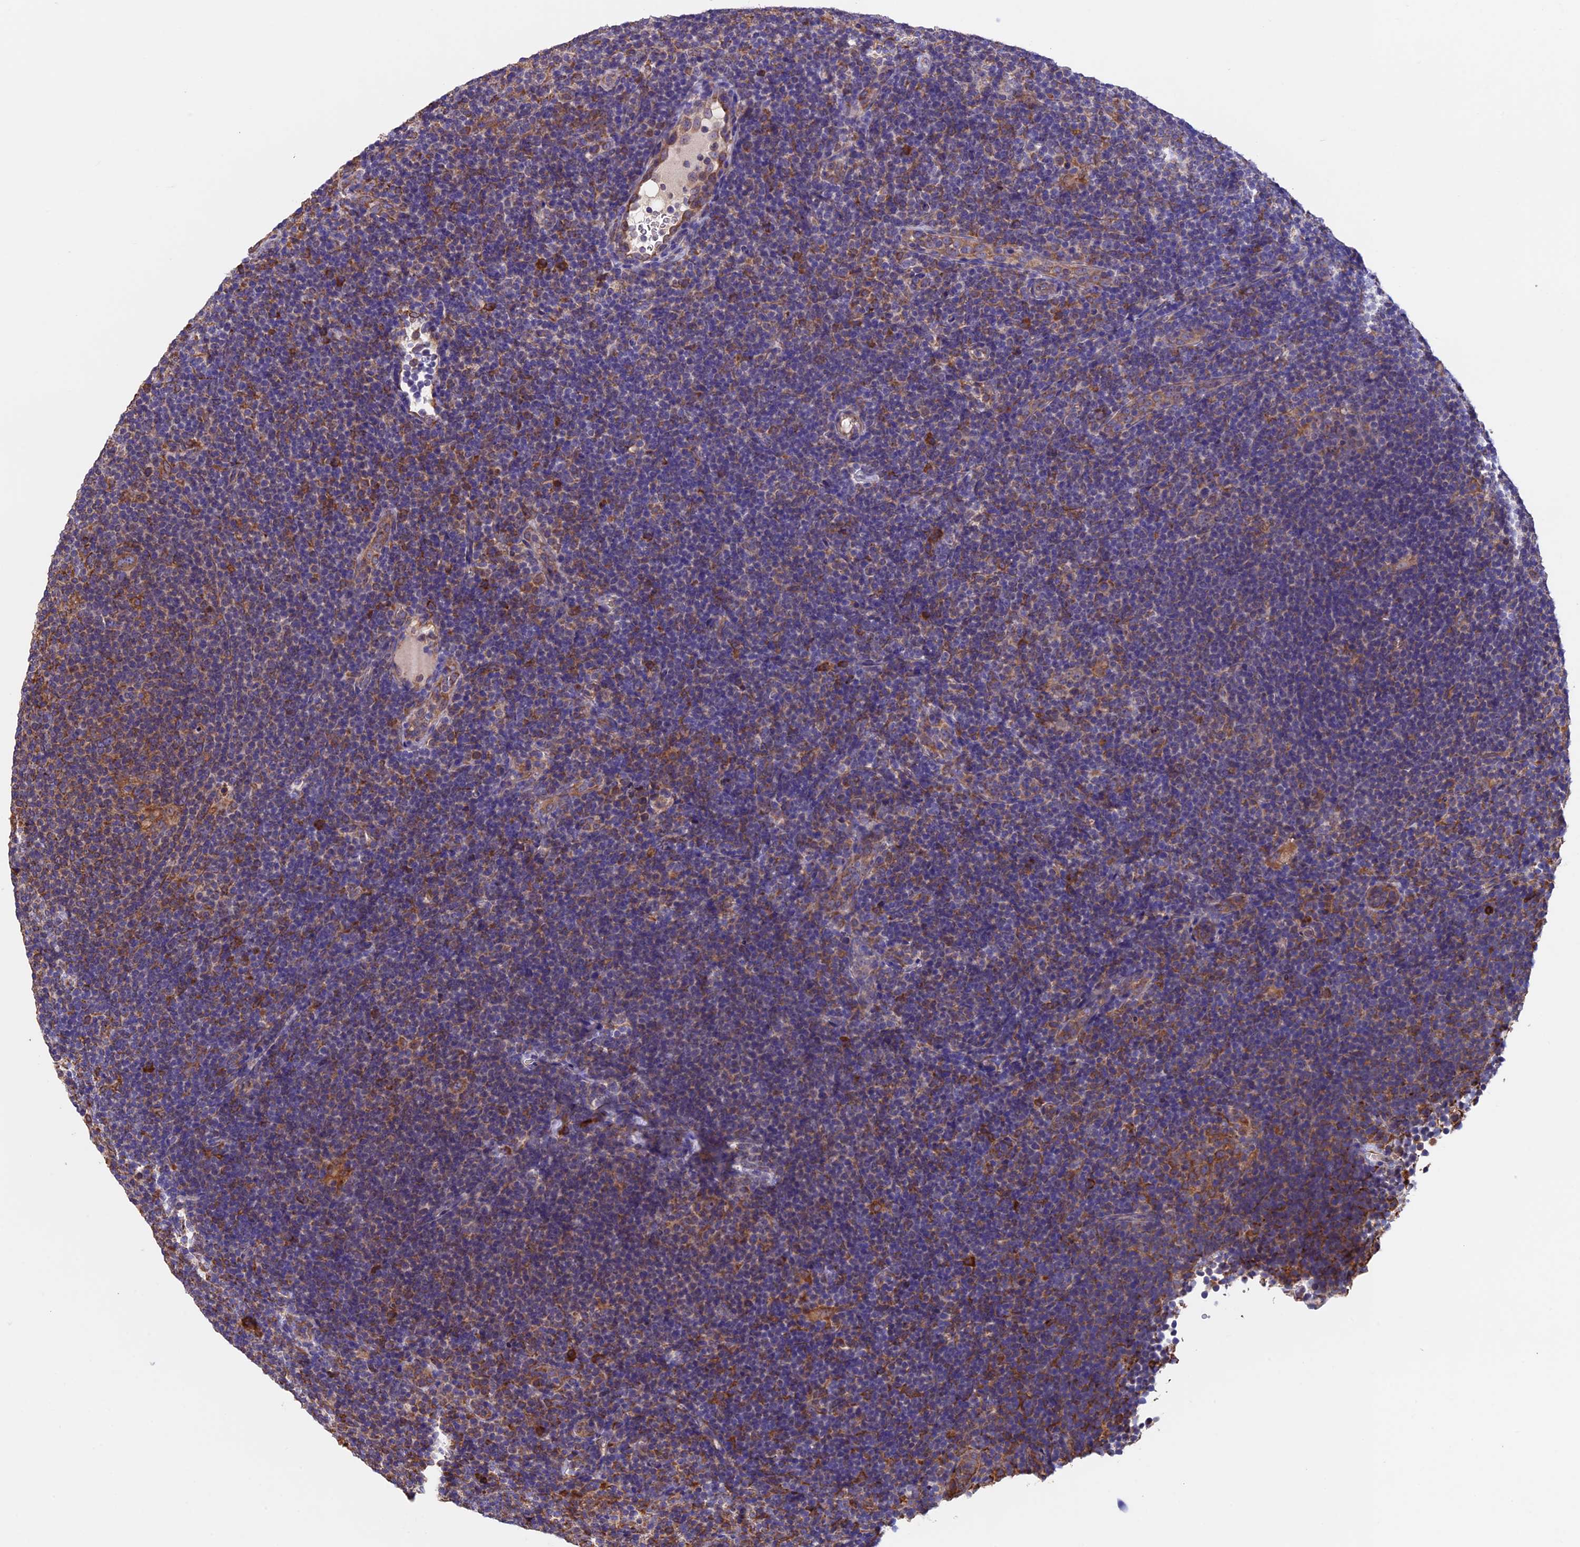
{"staining": {"intensity": "moderate", "quantity": "<25%", "location": "cytoplasmic/membranous"}, "tissue": "lymphoma", "cell_type": "Tumor cells", "image_type": "cancer", "snomed": [{"axis": "morphology", "description": "Hodgkin's disease, NOS"}, {"axis": "topography", "description": "Lymph node"}], "caption": "Human Hodgkin's disease stained with a protein marker shows moderate staining in tumor cells.", "gene": "BTBD3", "patient": {"sex": "female", "age": 57}}